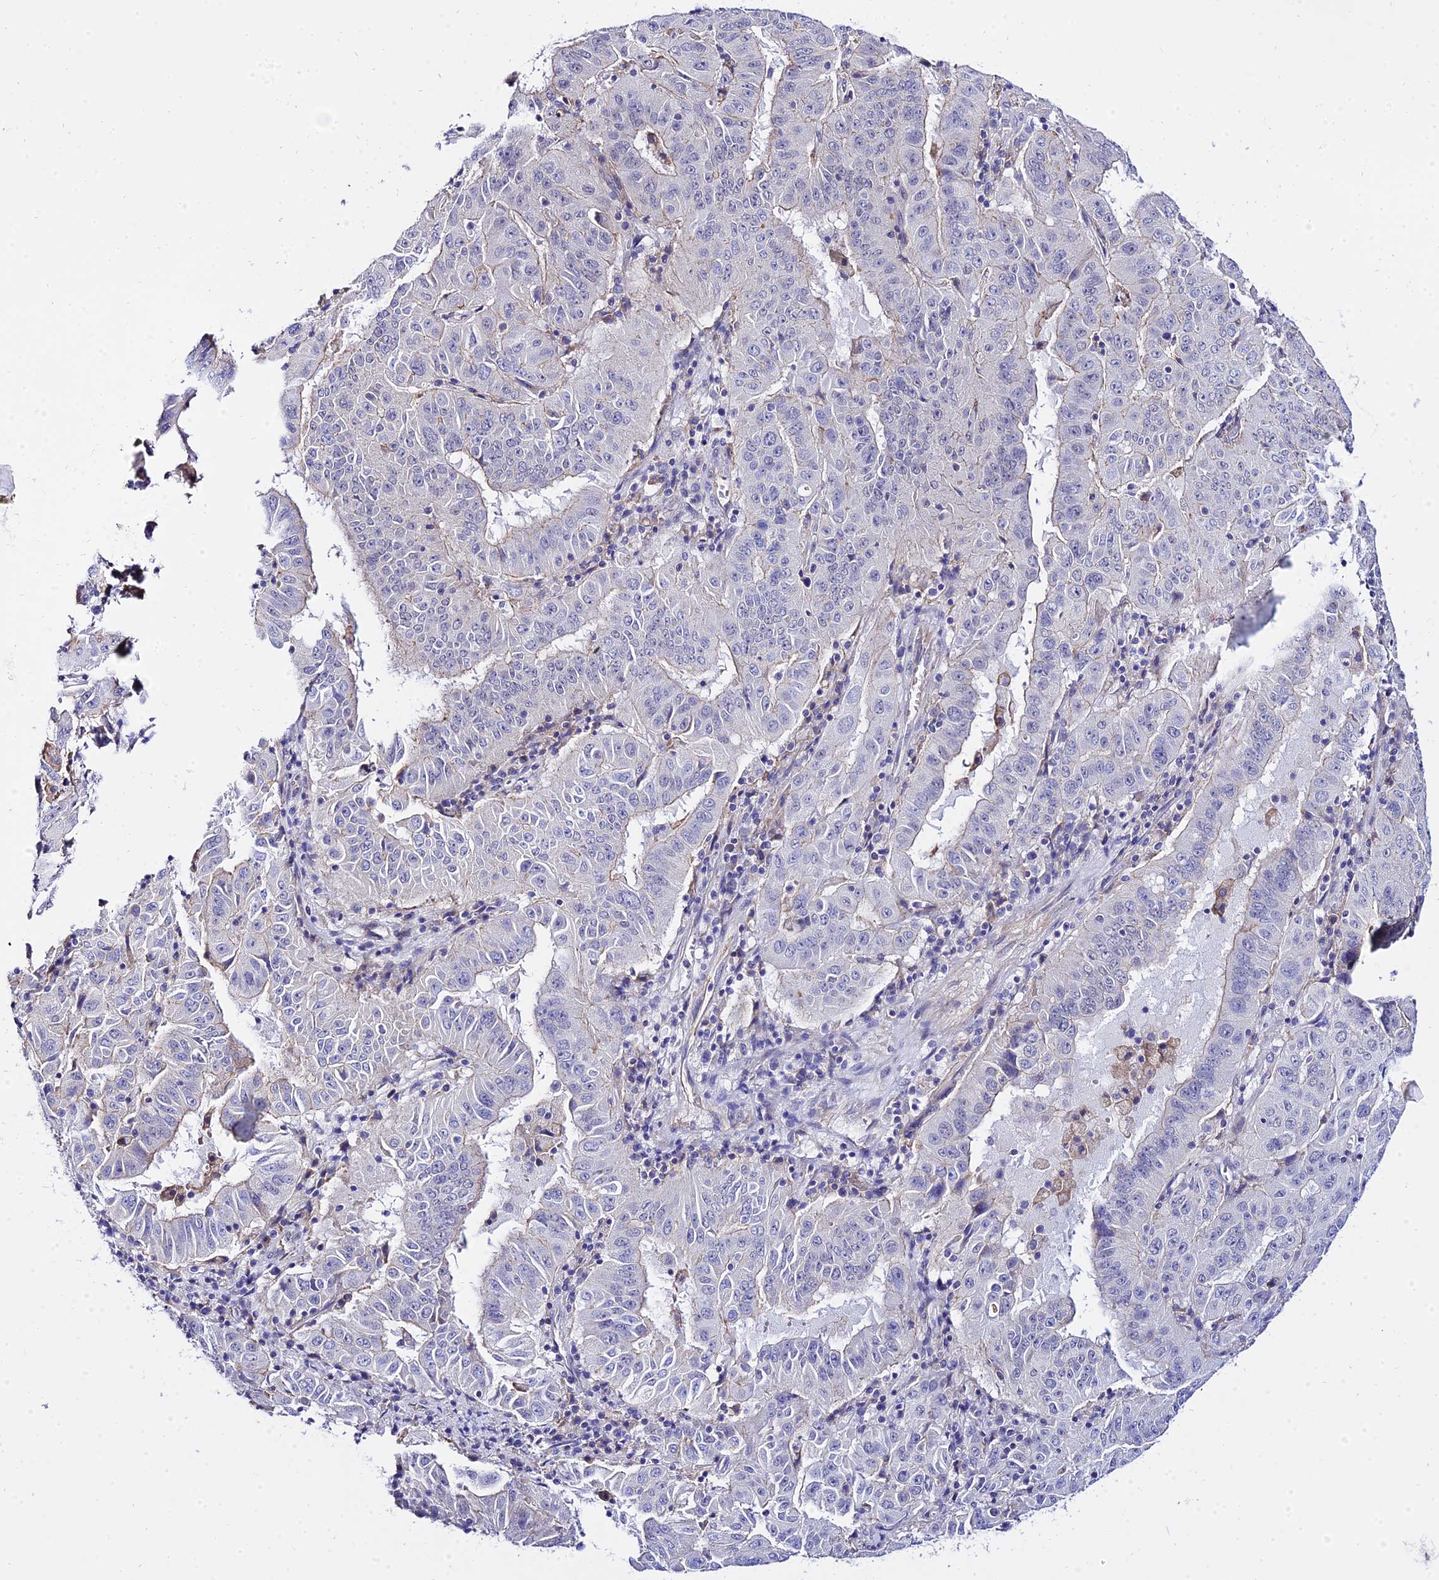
{"staining": {"intensity": "negative", "quantity": "none", "location": "none"}, "tissue": "pancreatic cancer", "cell_type": "Tumor cells", "image_type": "cancer", "snomed": [{"axis": "morphology", "description": "Adenocarcinoma, NOS"}, {"axis": "topography", "description": "Pancreas"}], "caption": "Tumor cells show no significant positivity in pancreatic cancer (adenocarcinoma).", "gene": "ZNF628", "patient": {"sex": "male", "age": 63}}